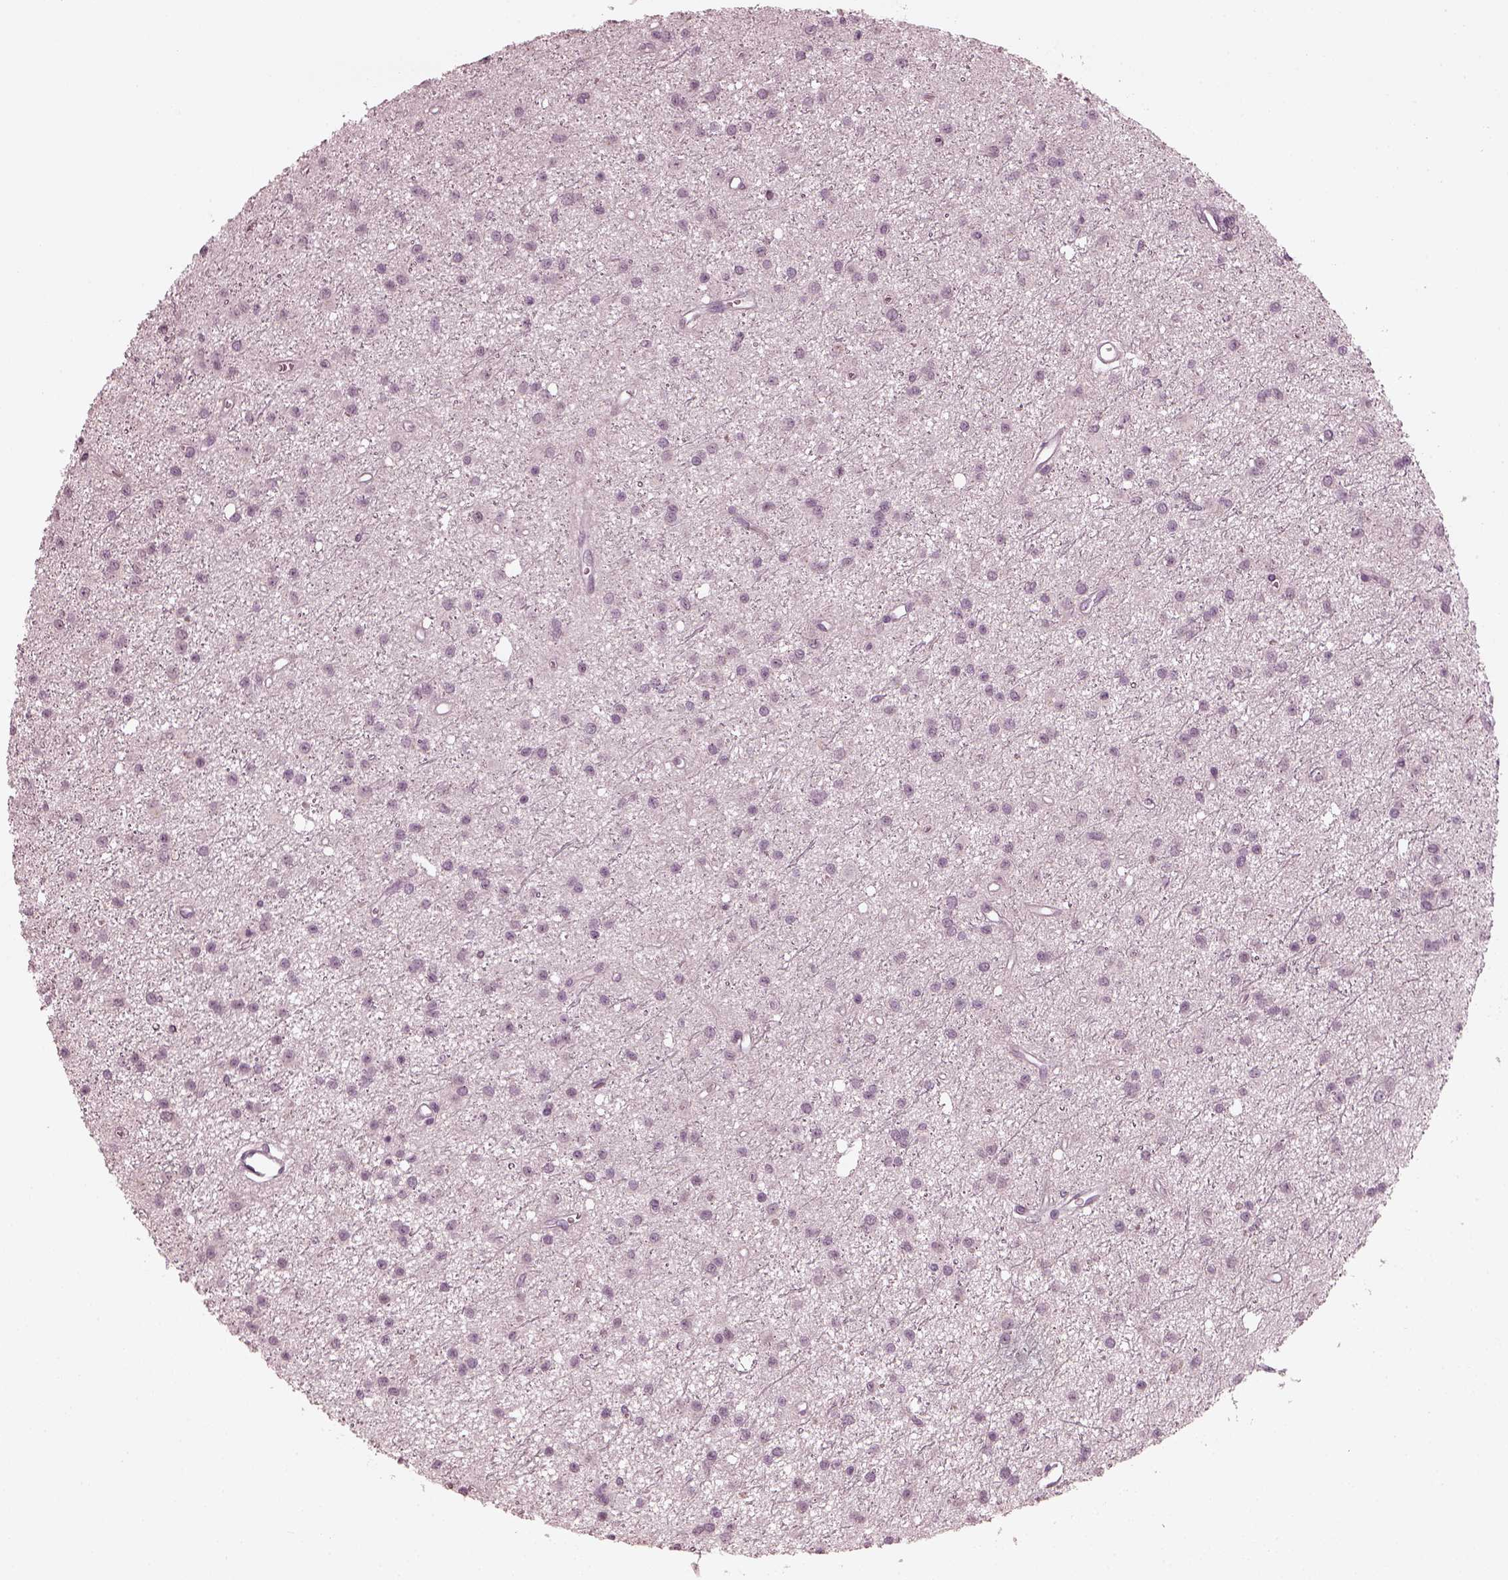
{"staining": {"intensity": "negative", "quantity": "none", "location": "none"}, "tissue": "glioma", "cell_type": "Tumor cells", "image_type": "cancer", "snomed": [{"axis": "morphology", "description": "Glioma, malignant, Low grade"}, {"axis": "topography", "description": "Brain"}], "caption": "Tumor cells show no significant expression in glioma. Brightfield microscopy of immunohistochemistry (IHC) stained with DAB (brown) and hematoxylin (blue), captured at high magnification.", "gene": "CCDC170", "patient": {"sex": "male", "age": 27}}